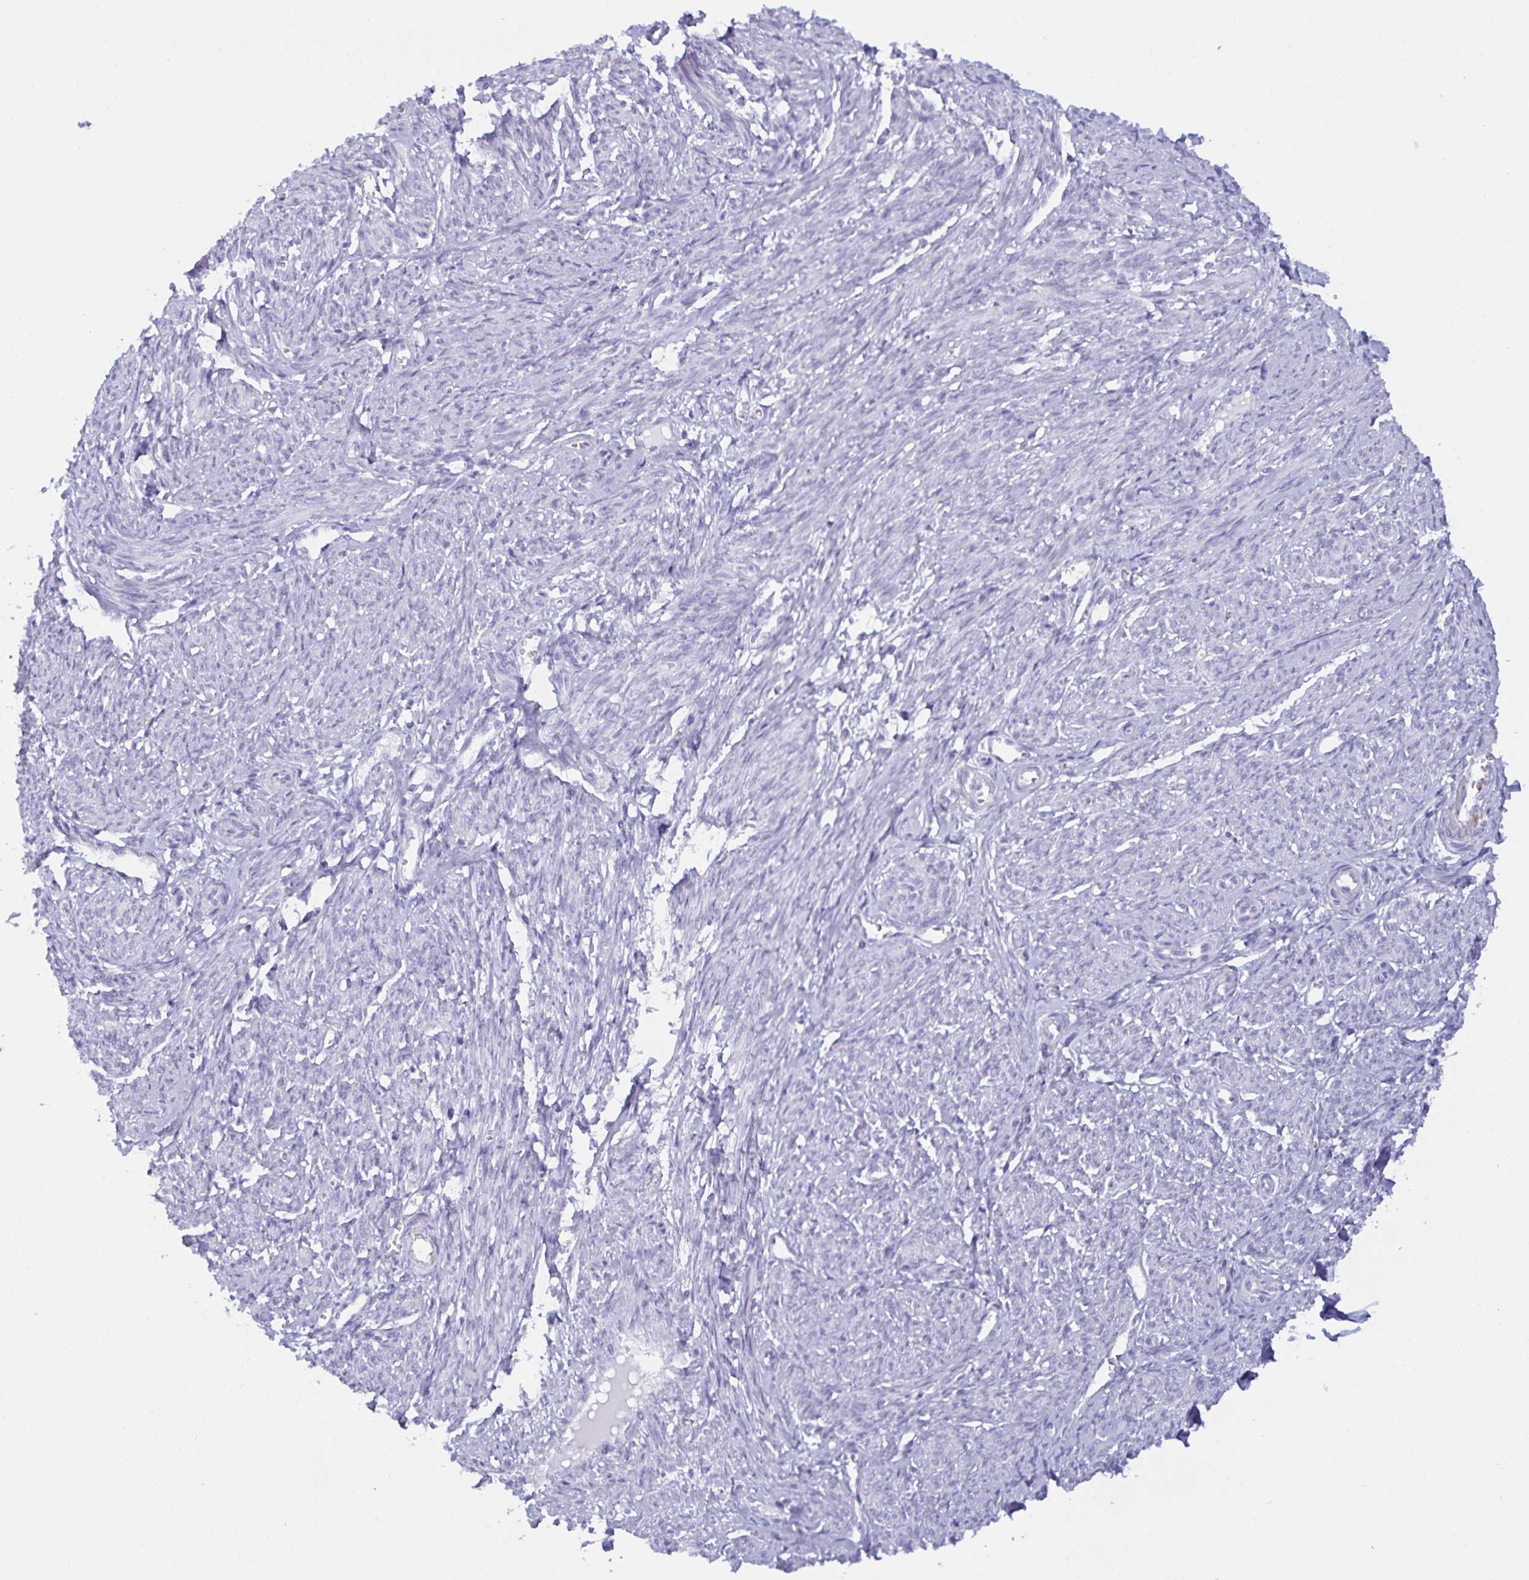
{"staining": {"intensity": "negative", "quantity": "none", "location": "none"}, "tissue": "smooth muscle", "cell_type": "Smooth muscle cells", "image_type": "normal", "snomed": [{"axis": "morphology", "description": "Normal tissue, NOS"}, {"axis": "topography", "description": "Smooth muscle"}], "caption": "This is a histopathology image of IHC staining of unremarkable smooth muscle, which shows no expression in smooth muscle cells. (Immunohistochemistry, brightfield microscopy, high magnification).", "gene": "MON2", "patient": {"sex": "female", "age": 65}}